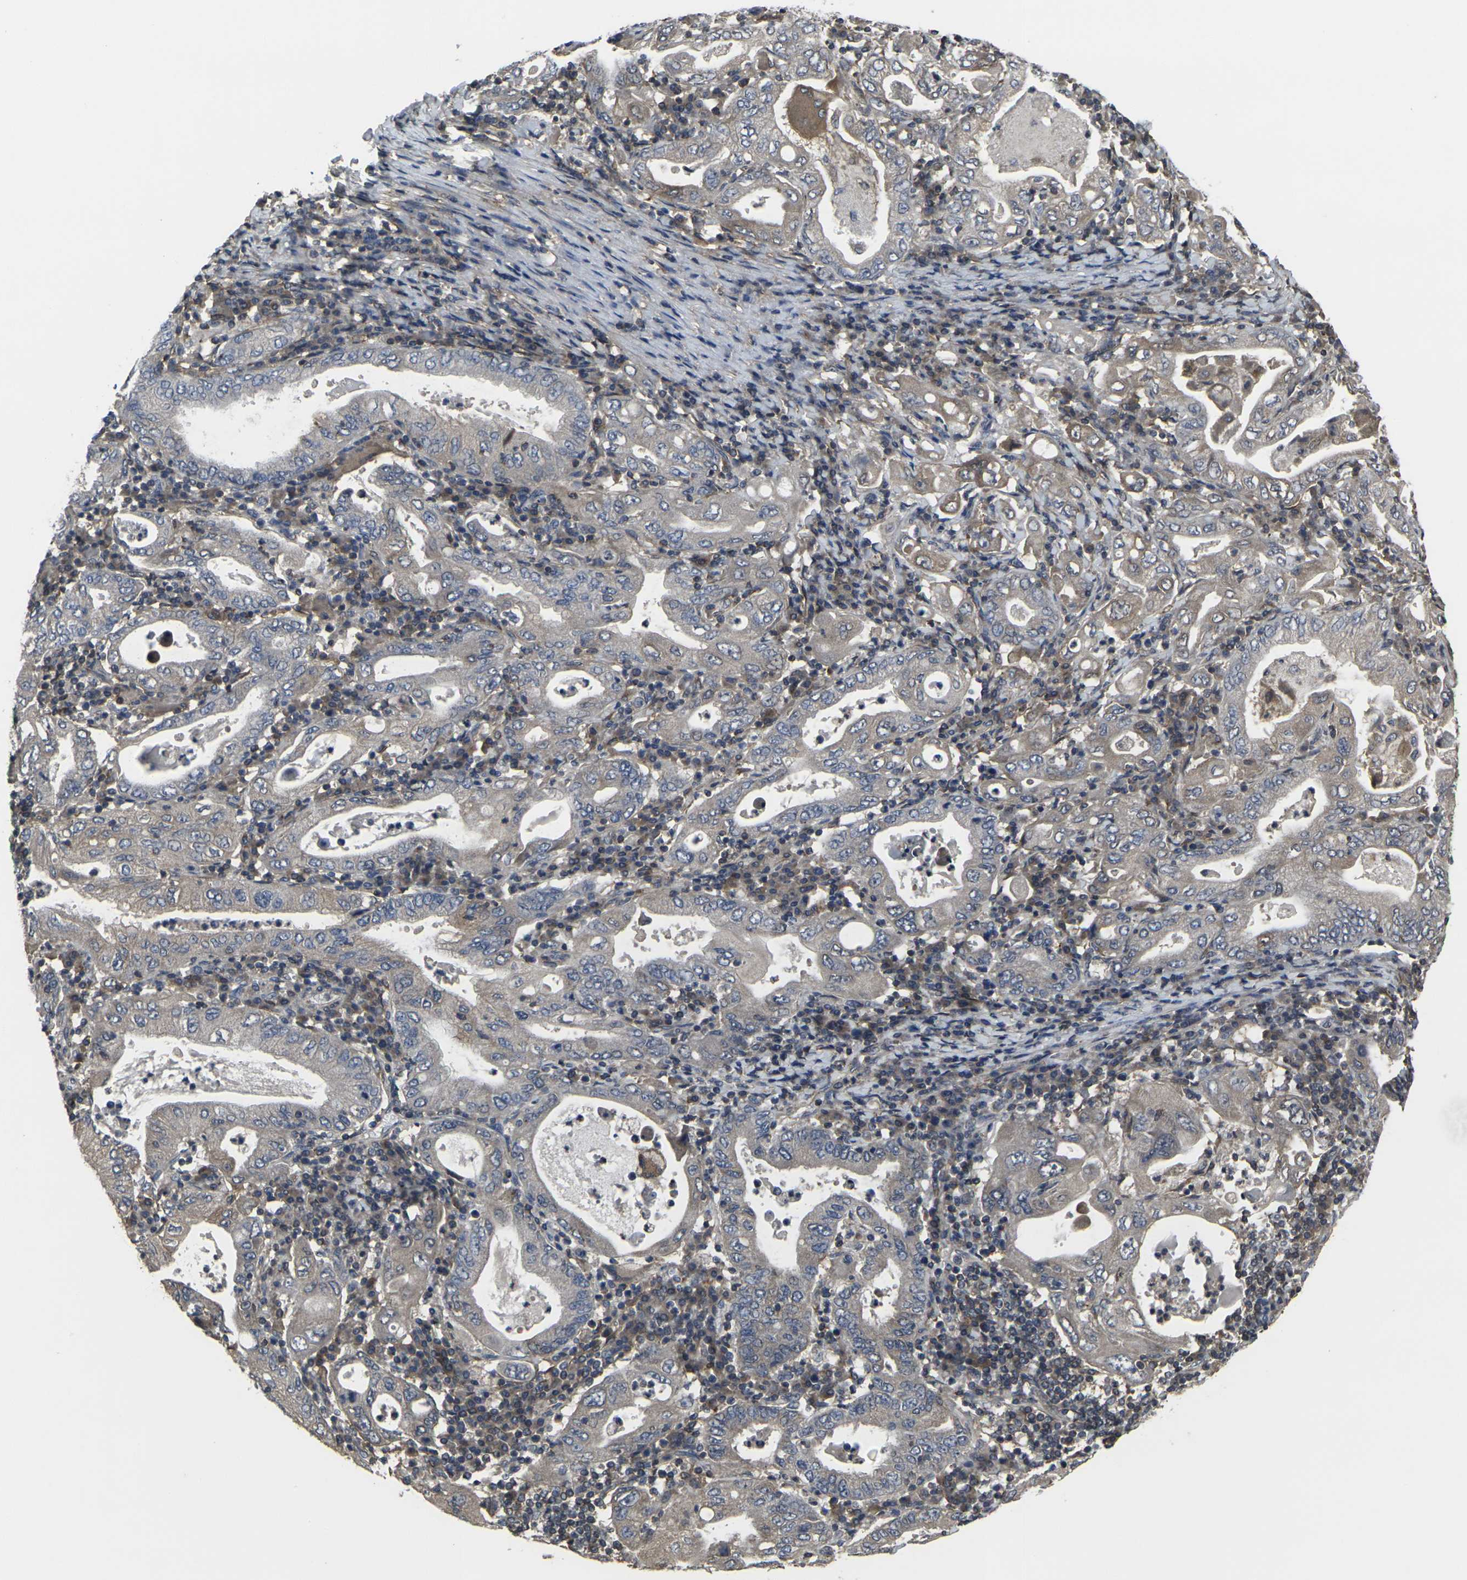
{"staining": {"intensity": "moderate", "quantity": "<25%", "location": "cytoplasmic/membranous"}, "tissue": "stomach cancer", "cell_type": "Tumor cells", "image_type": "cancer", "snomed": [{"axis": "morphology", "description": "Normal tissue, NOS"}, {"axis": "morphology", "description": "Adenocarcinoma, NOS"}, {"axis": "topography", "description": "Esophagus"}, {"axis": "topography", "description": "Stomach, upper"}, {"axis": "topography", "description": "Peripheral nerve tissue"}], "caption": "This is an image of IHC staining of stomach cancer, which shows moderate positivity in the cytoplasmic/membranous of tumor cells.", "gene": "PRKACB", "patient": {"sex": "male", "age": 62}}